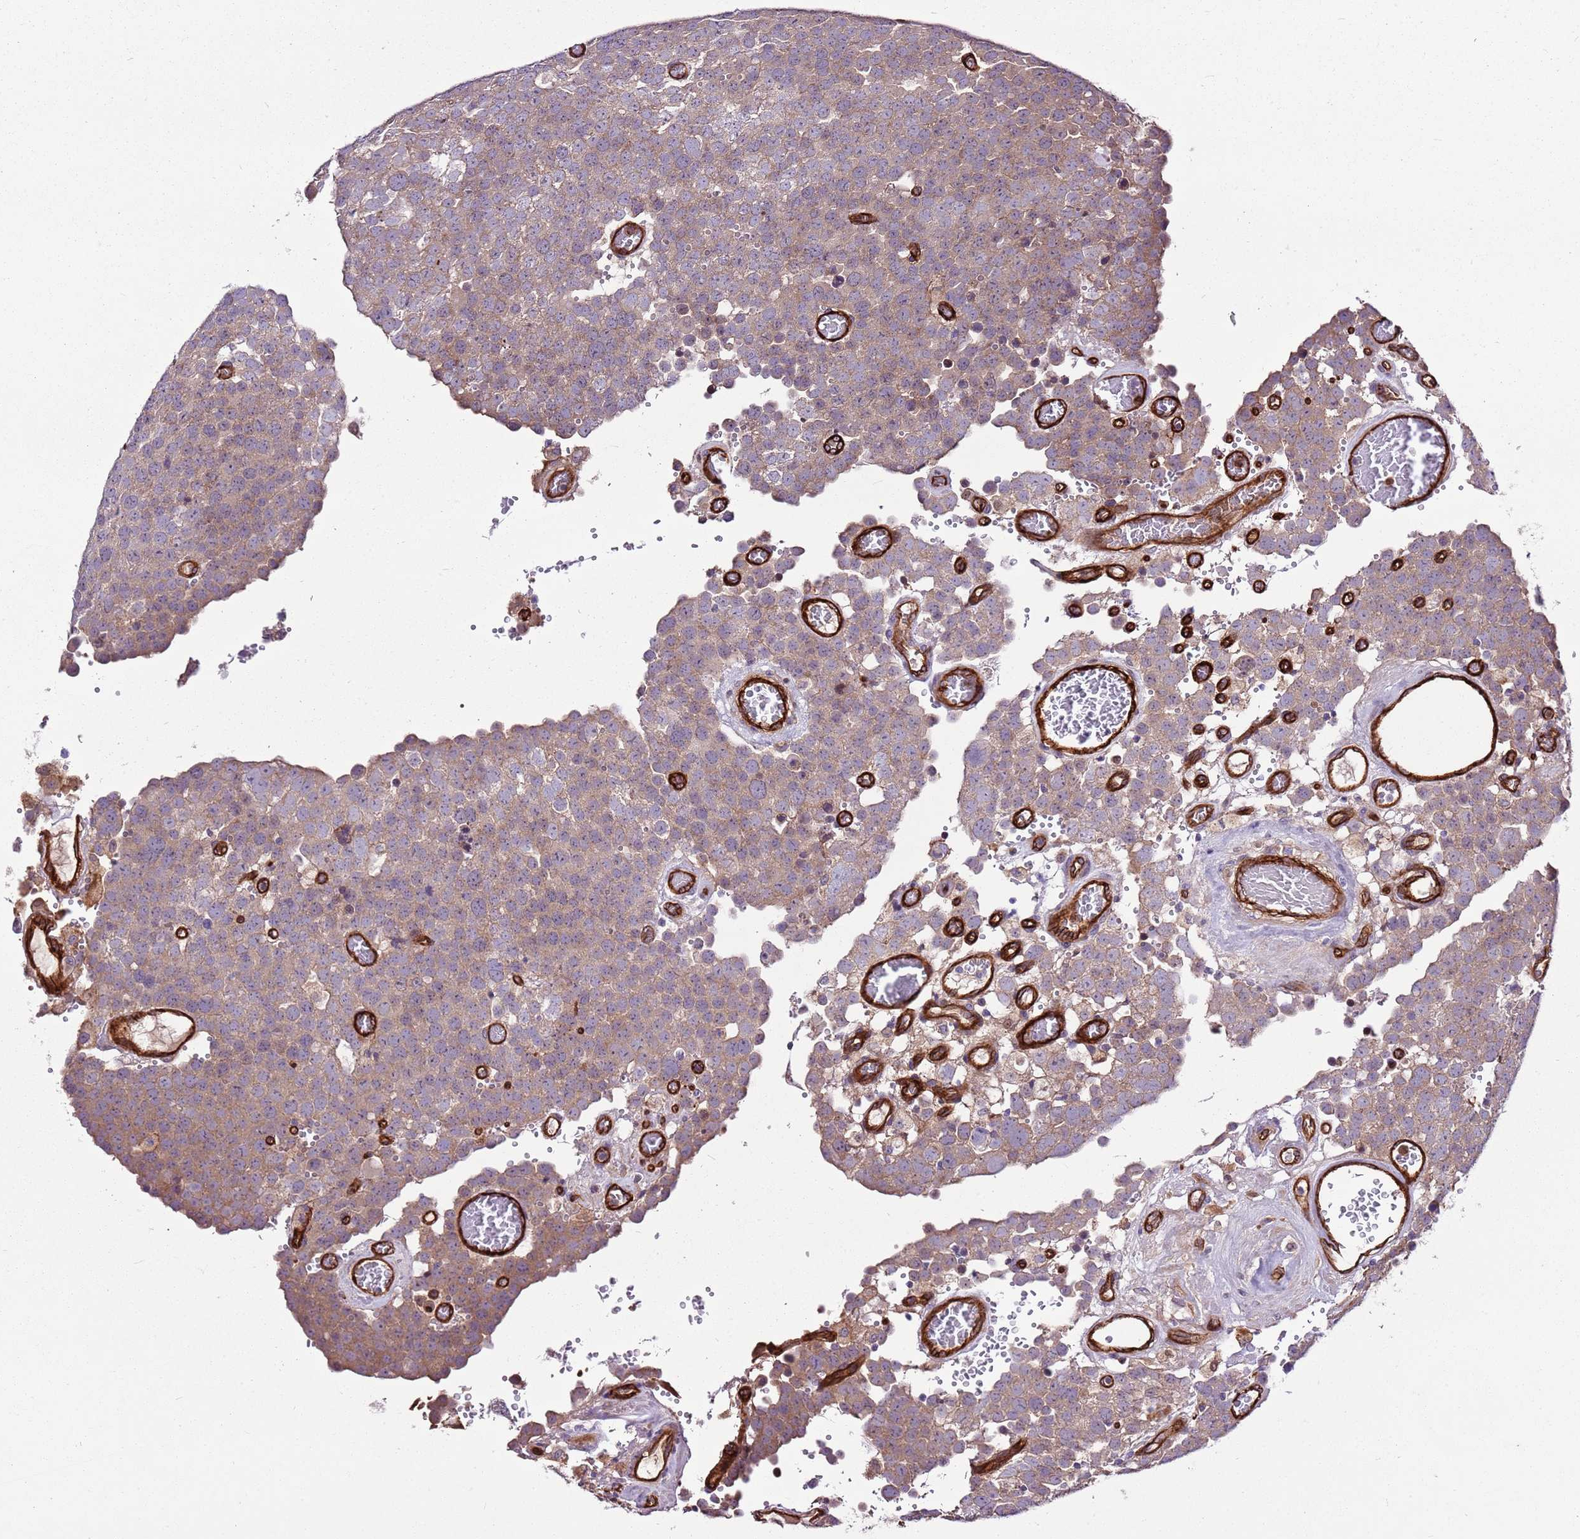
{"staining": {"intensity": "weak", "quantity": ">75%", "location": "cytoplasmic/membranous"}, "tissue": "testis cancer", "cell_type": "Tumor cells", "image_type": "cancer", "snomed": [{"axis": "morphology", "description": "Normal tissue, NOS"}, {"axis": "morphology", "description": "Seminoma, NOS"}, {"axis": "topography", "description": "Testis"}], "caption": "Testis seminoma was stained to show a protein in brown. There is low levels of weak cytoplasmic/membranous positivity in approximately >75% of tumor cells.", "gene": "ZNF827", "patient": {"sex": "male", "age": 71}}